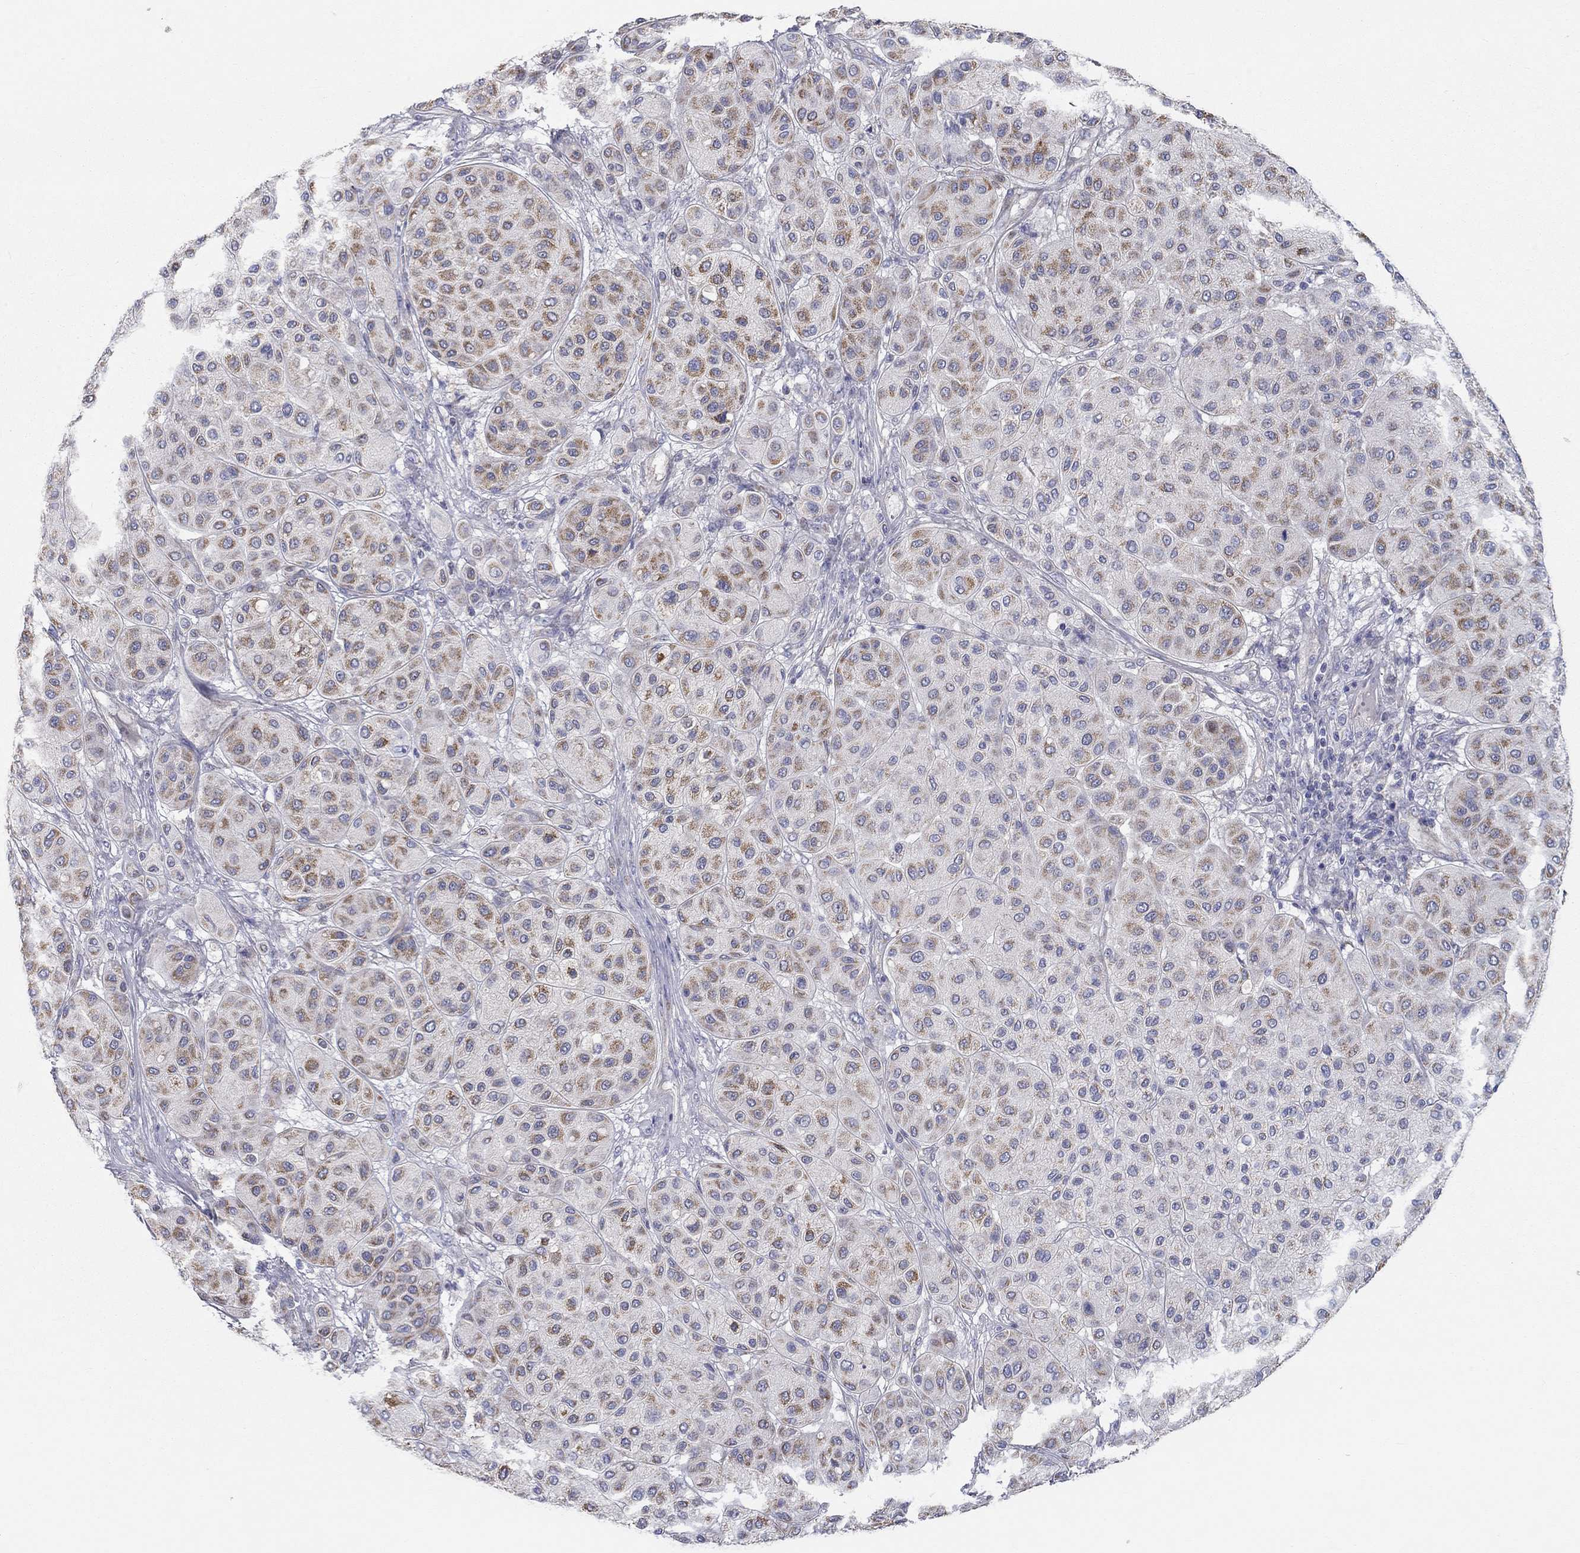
{"staining": {"intensity": "moderate", "quantity": ">75%", "location": "cytoplasmic/membranous"}, "tissue": "melanoma", "cell_type": "Tumor cells", "image_type": "cancer", "snomed": [{"axis": "morphology", "description": "Malignant melanoma, Metastatic site"}, {"axis": "topography", "description": "Smooth muscle"}], "caption": "Melanoma was stained to show a protein in brown. There is medium levels of moderate cytoplasmic/membranous staining in about >75% of tumor cells. (Stains: DAB in brown, nuclei in blue, Microscopy: brightfield microscopy at high magnification).", "gene": "RCAN1", "patient": {"sex": "male", "age": 41}}